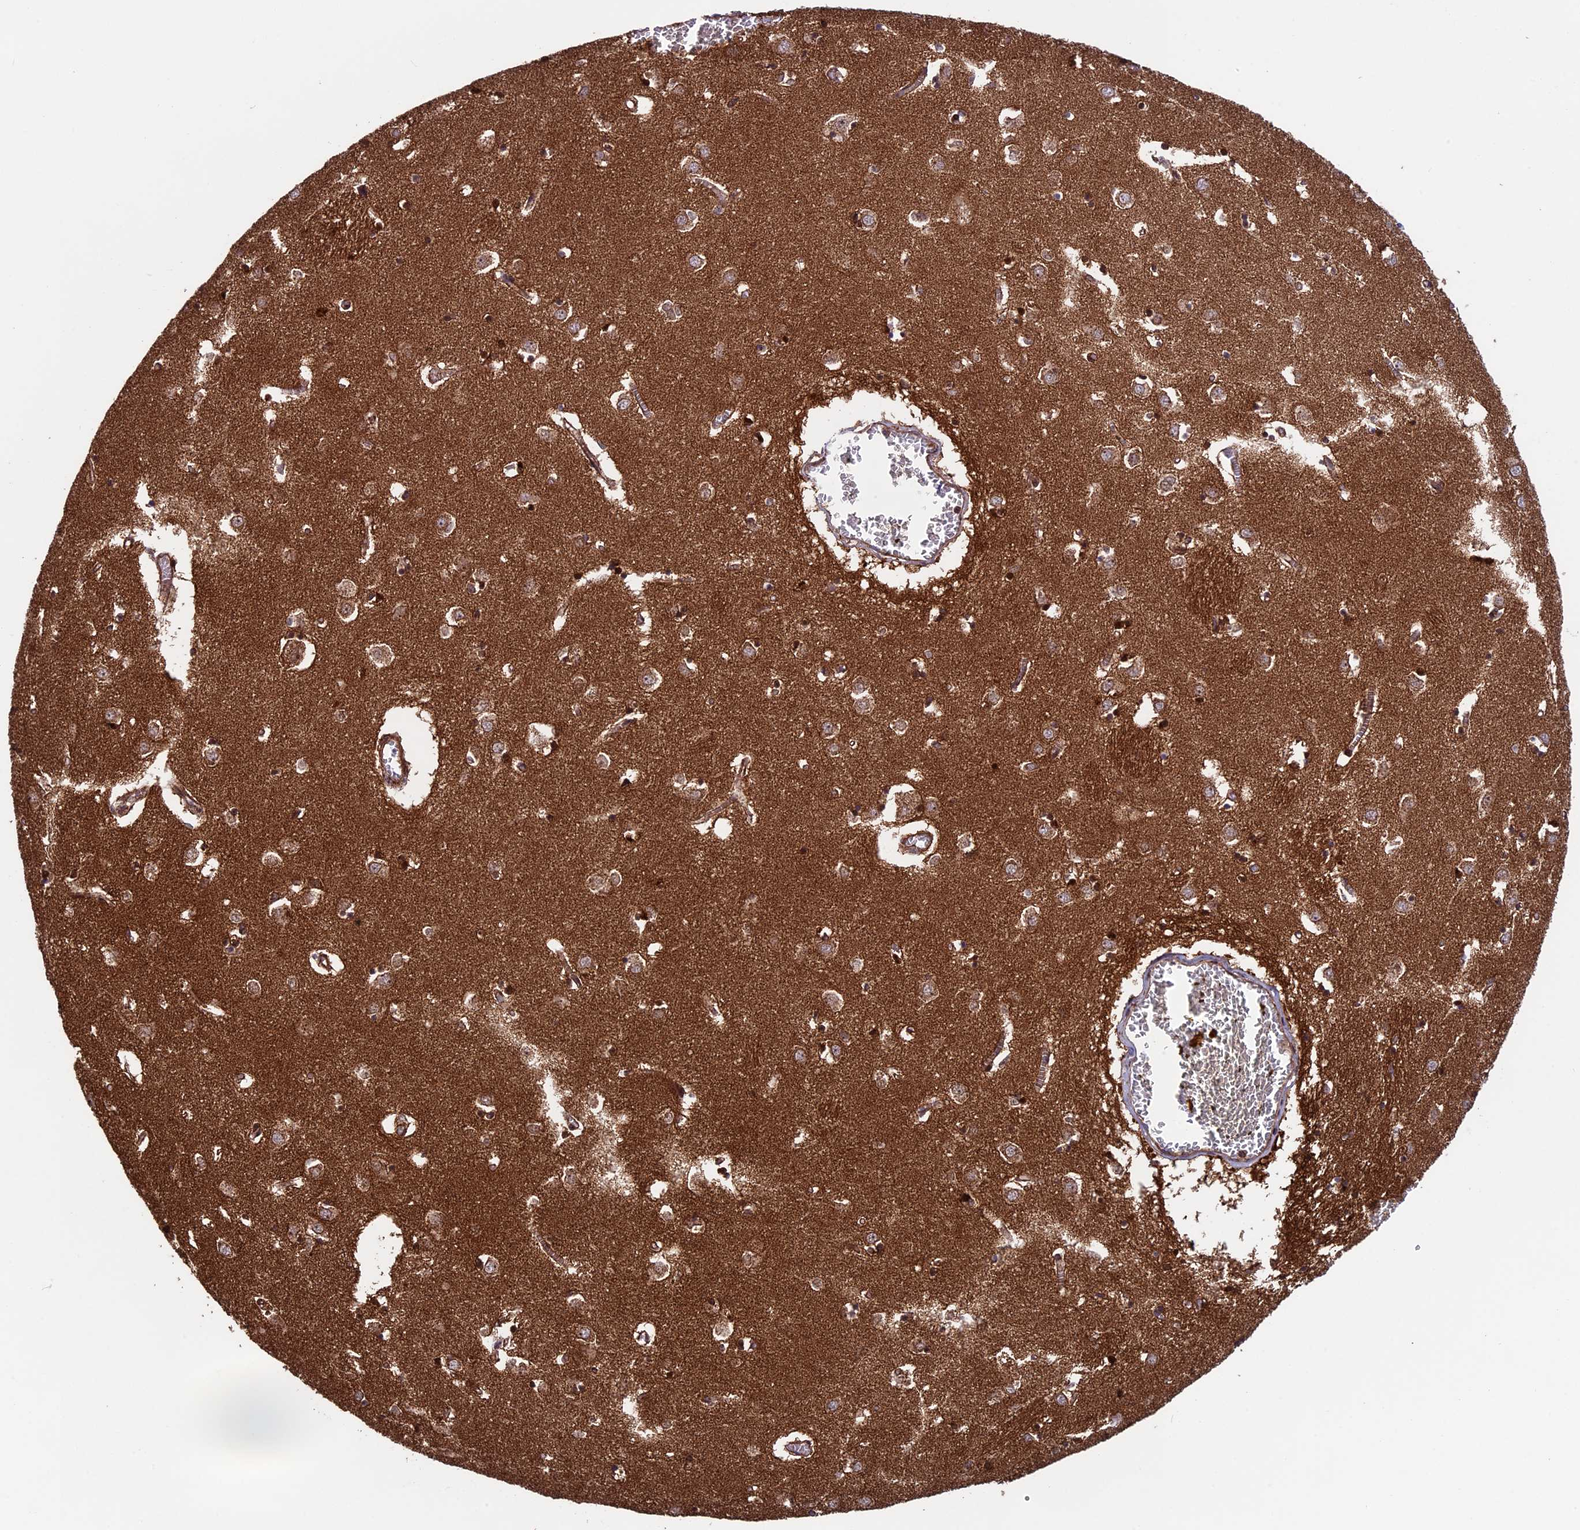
{"staining": {"intensity": "moderate", "quantity": ">75%", "location": "cytoplasmic/membranous"}, "tissue": "caudate", "cell_type": "Glial cells", "image_type": "normal", "snomed": [{"axis": "morphology", "description": "Normal tissue, NOS"}, {"axis": "topography", "description": "Lateral ventricle wall"}], "caption": "Moderate cytoplasmic/membranous expression is identified in approximately >75% of glial cells in unremarkable caudate.", "gene": "CCDC8", "patient": {"sex": "male", "age": 70}}